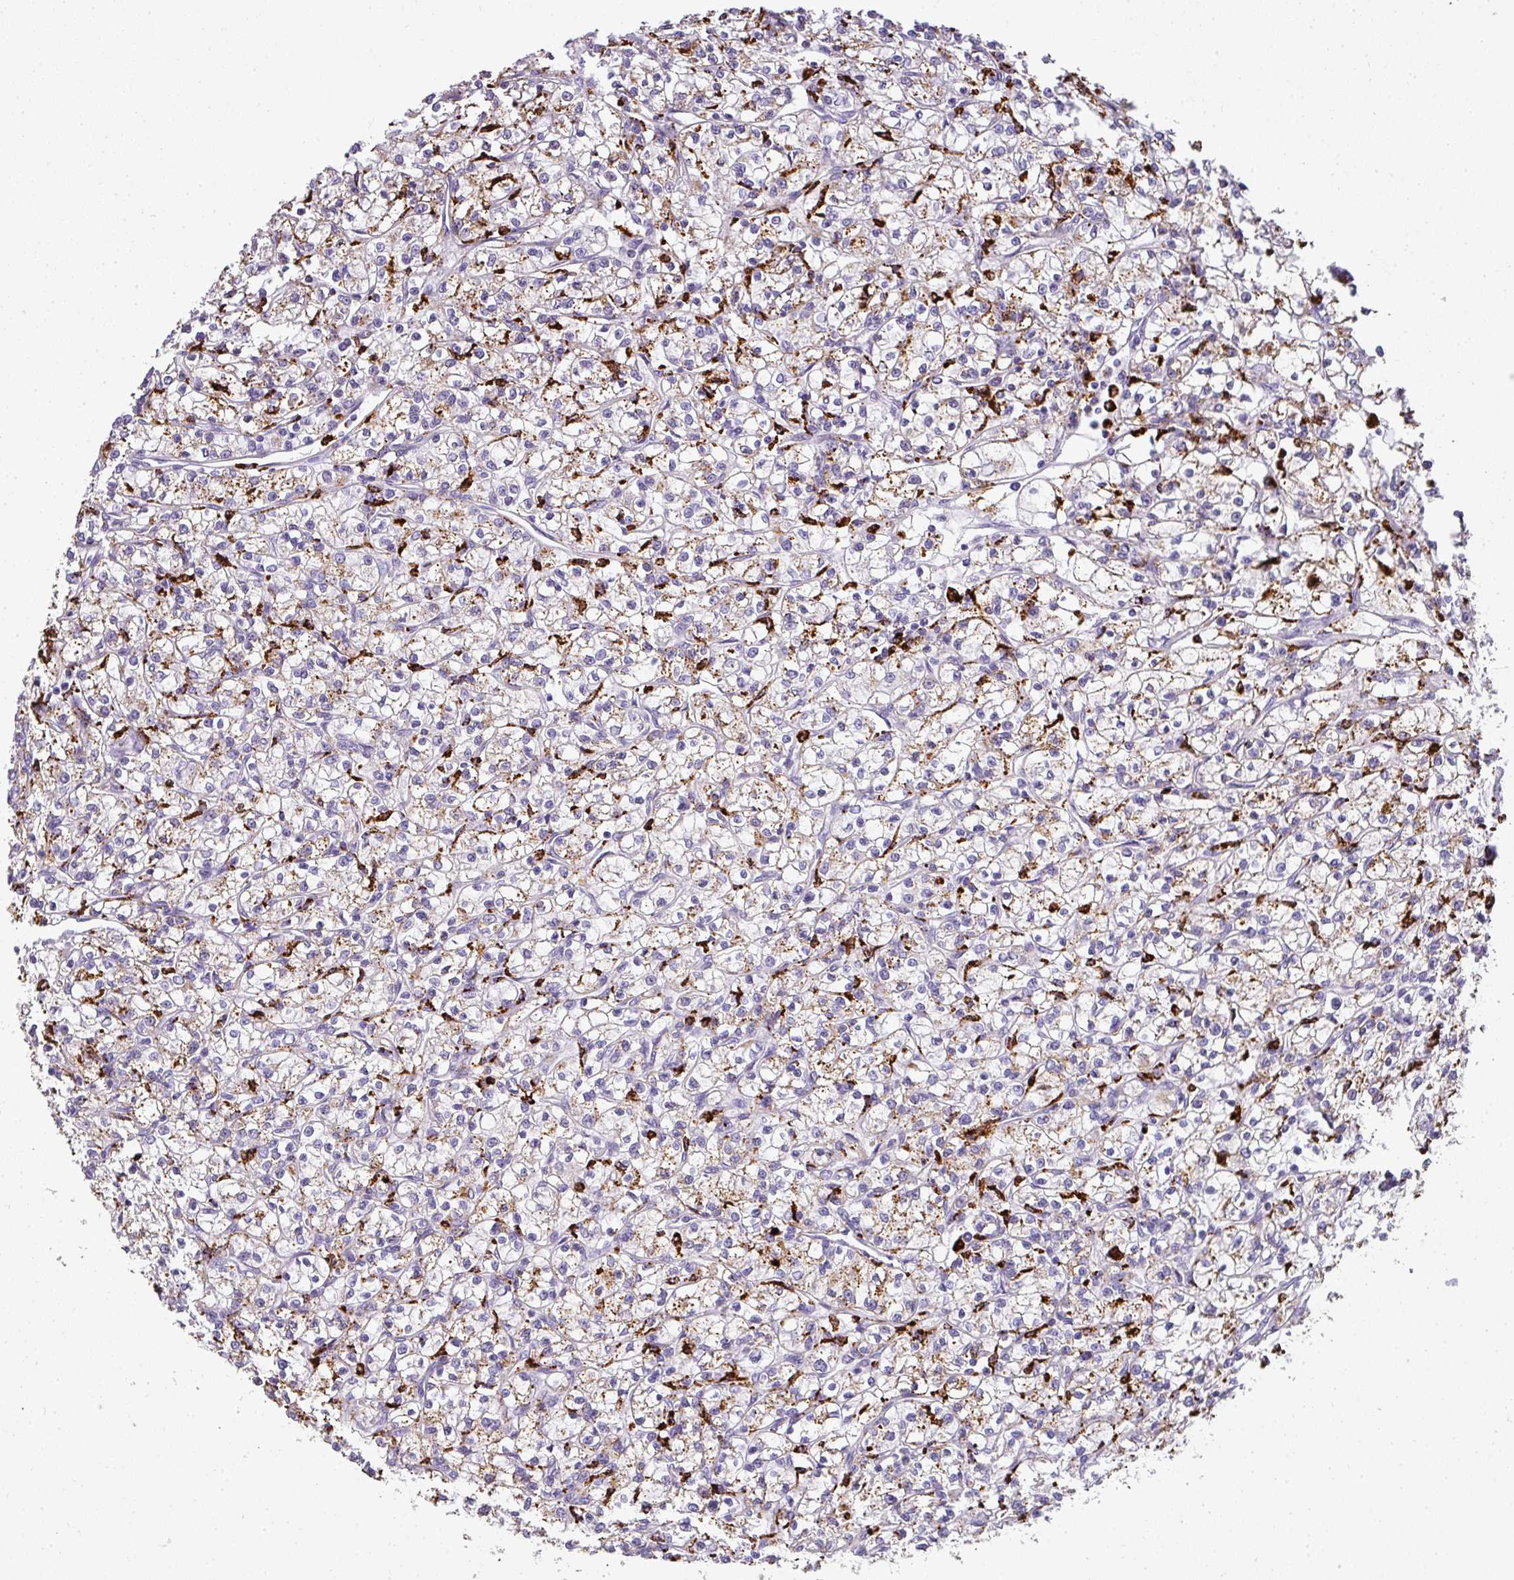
{"staining": {"intensity": "weak", "quantity": "25%-75%", "location": "cytoplasmic/membranous"}, "tissue": "renal cancer", "cell_type": "Tumor cells", "image_type": "cancer", "snomed": [{"axis": "morphology", "description": "Adenocarcinoma, NOS"}, {"axis": "topography", "description": "Kidney"}], "caption": "Immunohistochemical staining of human adenocarcinoma (renal) displays low levels of weak cytoplasmic/membranous staining in about 25%-75% of tumor cells.", "gene": "MMACHC", "patient": {"sex": "female", "age": 59}}